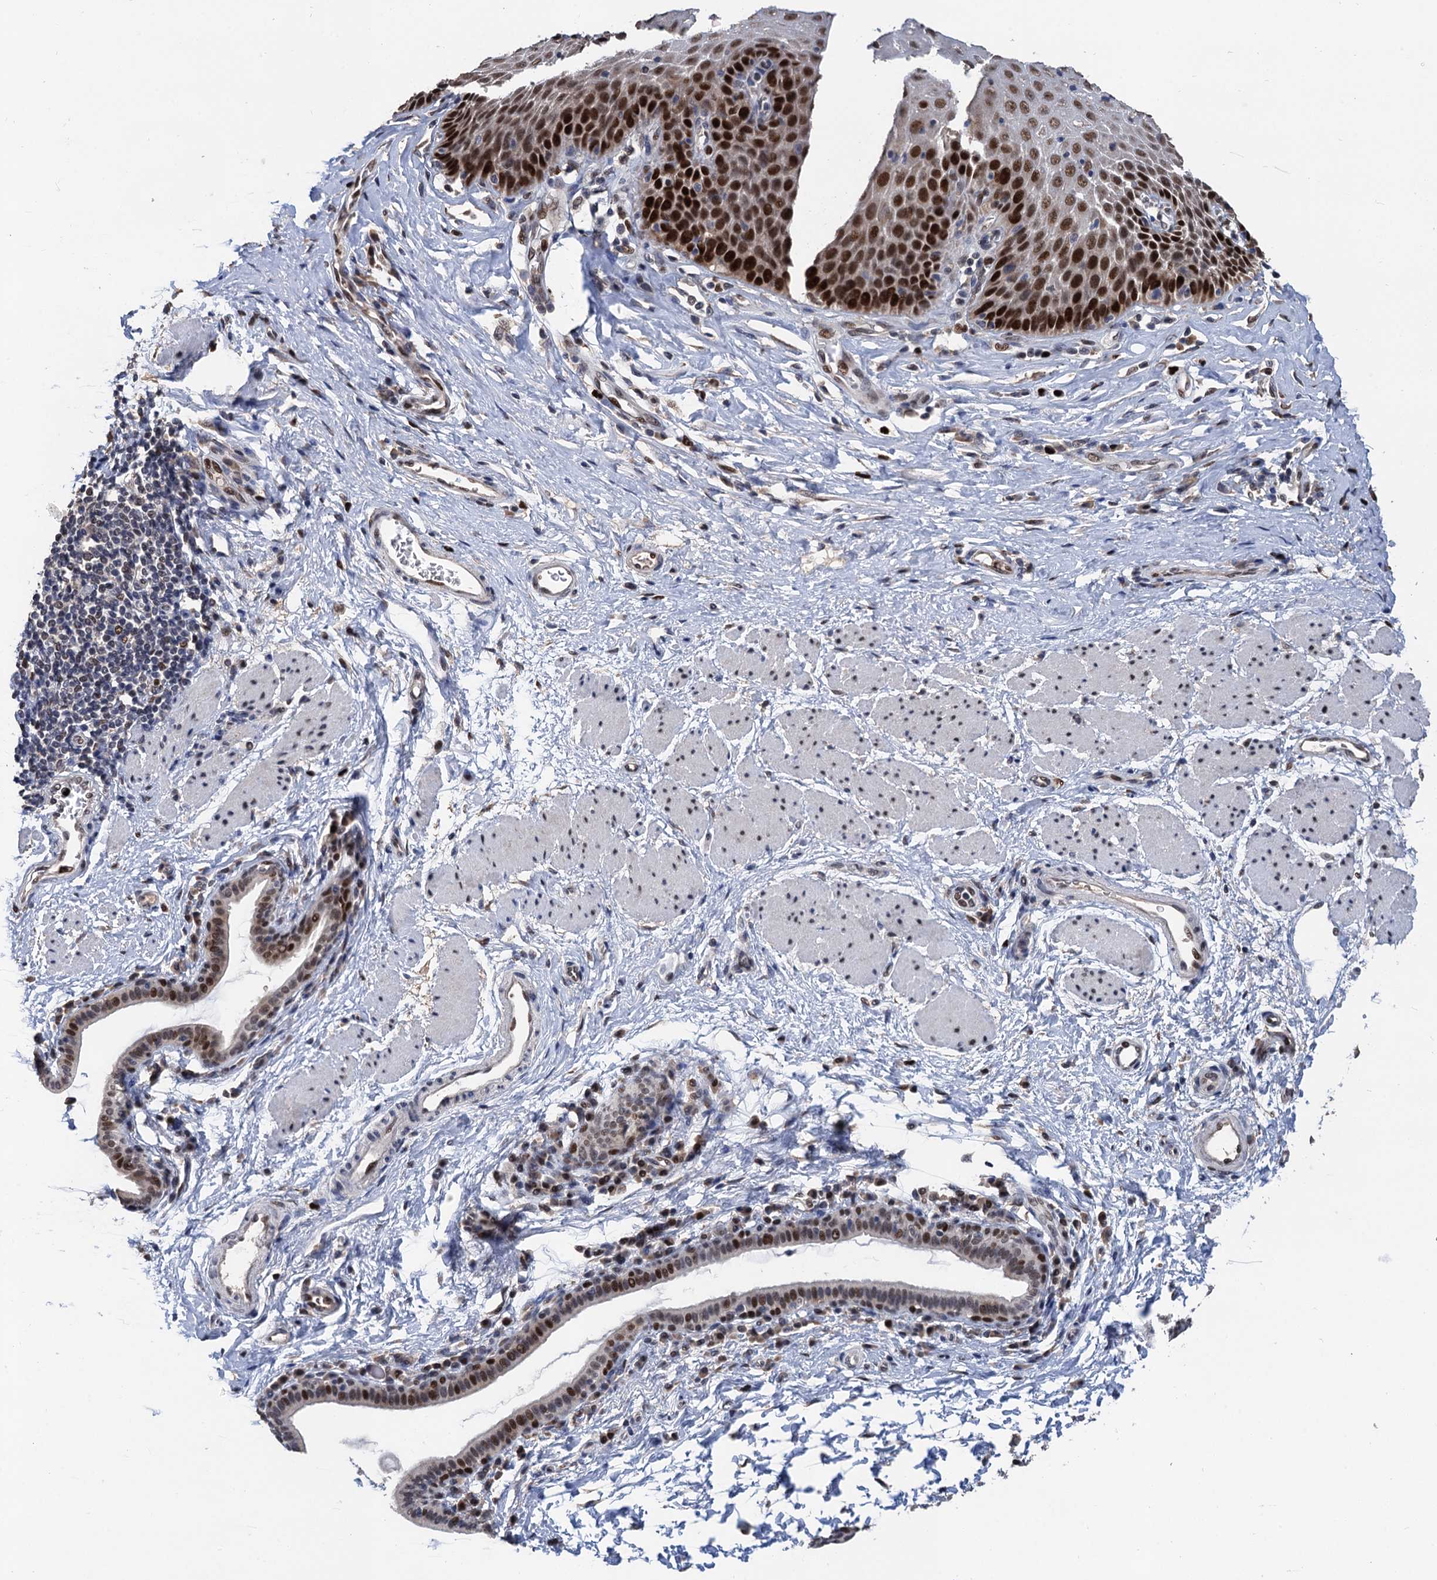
{"staining": {"intensity": "strong", "quantity": "25%-75%", "location": "nuclear"}, "tissue": "esophagus", "cell_type": "Squamous epithelial cells", "image_type": "normal", "snomed": [{"axis": "morphology", "description": "Normal tissue, NOS"}, {"axis": "topography", "description": "Esophagus"}], "caption": "A micrograph of esophagus stained for a protein demonstrates strong nuclear brown staining in squamous epithelial cells.", "gene": "TSEN34", "patient": {"sex": "female", "age": 61}}